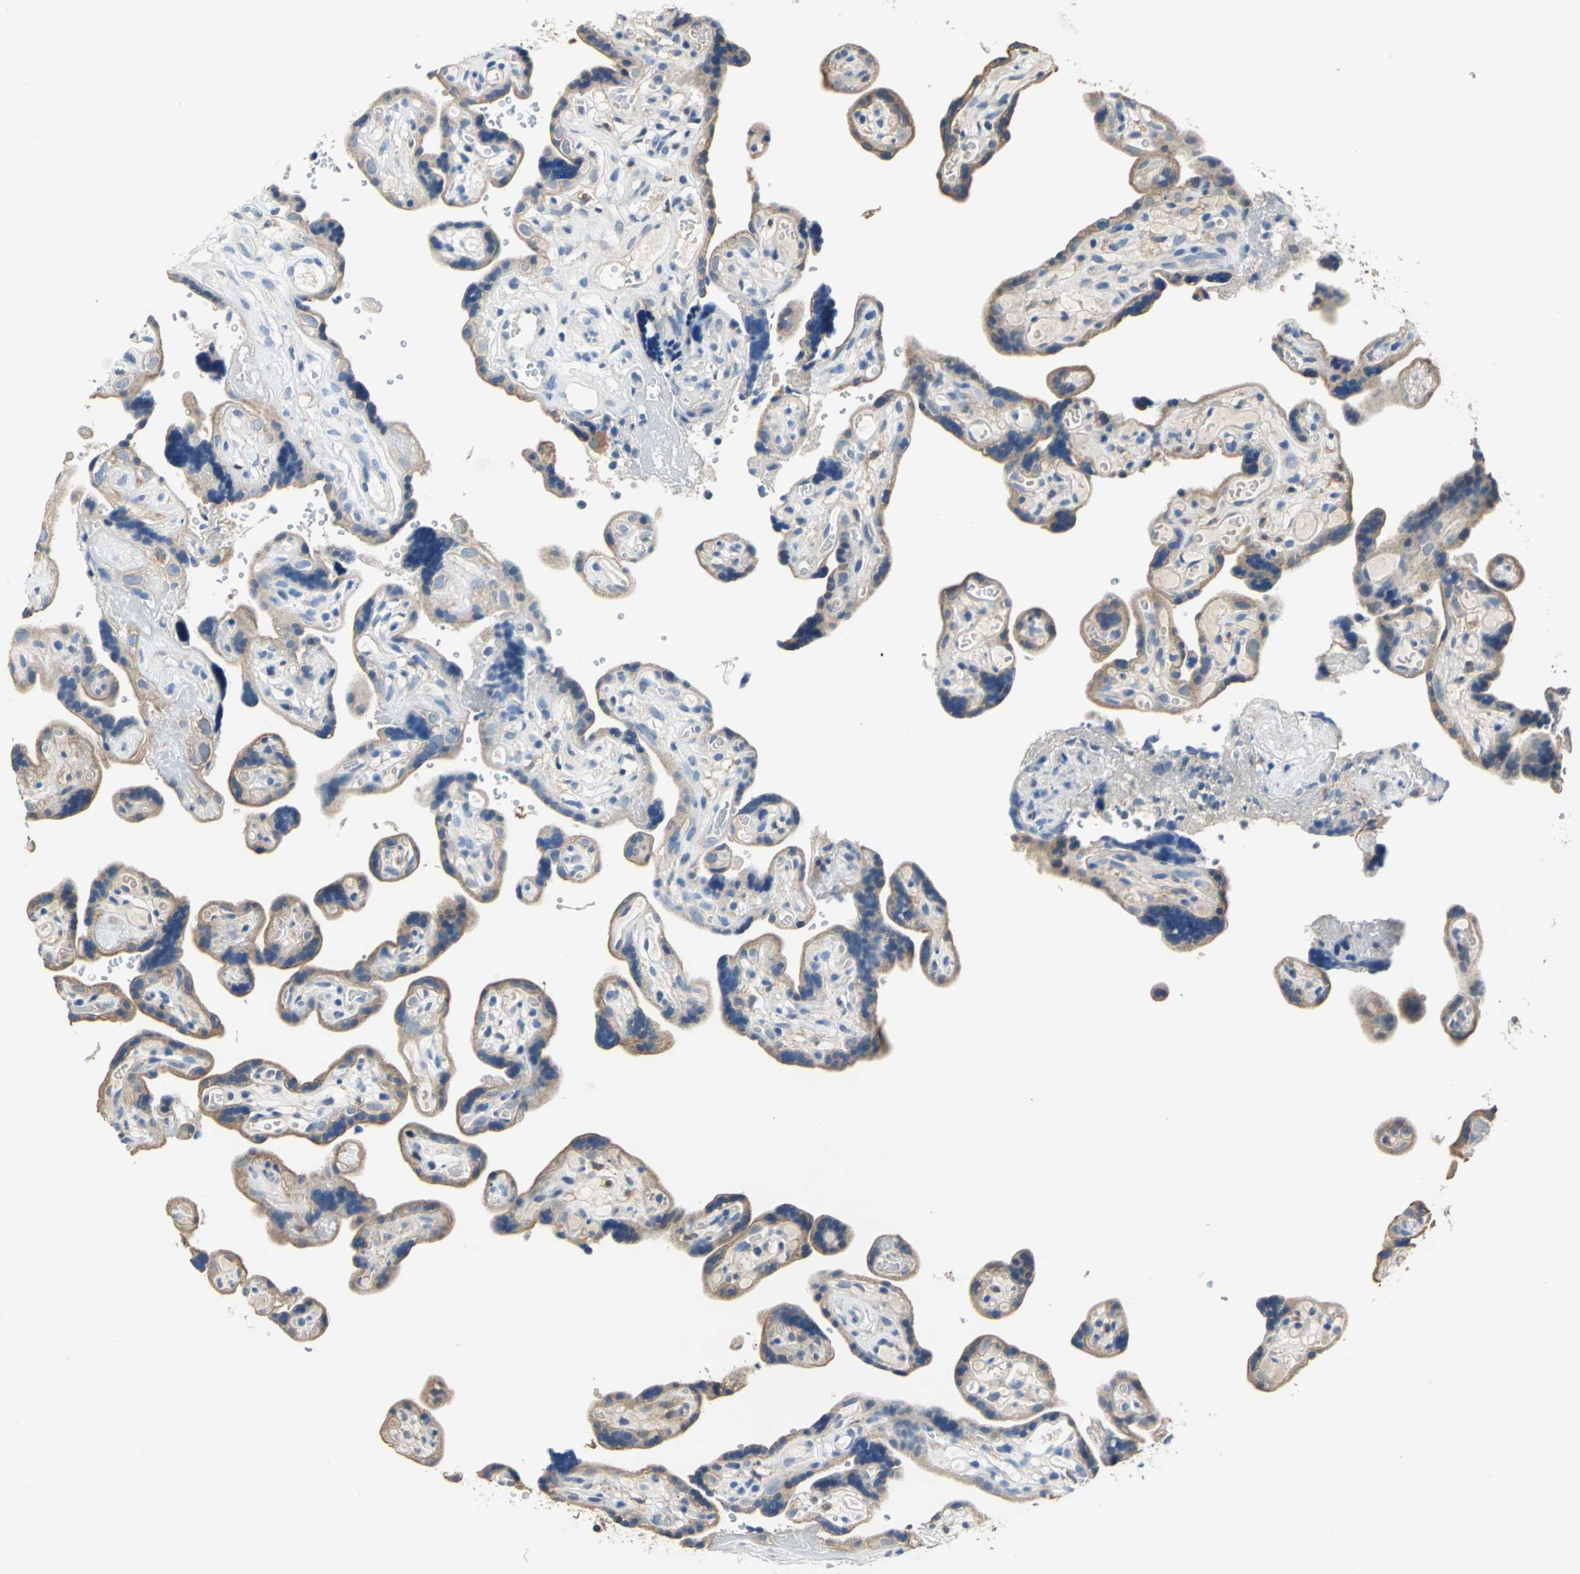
{"staining": {"intensity": "weak", "quantity": ">75%", "location": "cytoplasmic/membranous"}, "tissue": "placenta", "cell_type": "Trophoblastic cells", "image_type": "normal", "snomed": [{"axis": "morphology", "description": "Normal tissue, NOS"}, {"axis": "topography", "description": "Placenta"}], "caption": "Brown immunohistochemical staining in unremarkable human placenta exhibits weak cytoplasmic/membranous expression in about >75% of trophoblastic cells. (DAB (3,3'-diaminobenzidine) = brown stain, brightfield microscopy at high magnification).", "gene": "RASD2", "patient": {"sex": "female", "age": 30}}